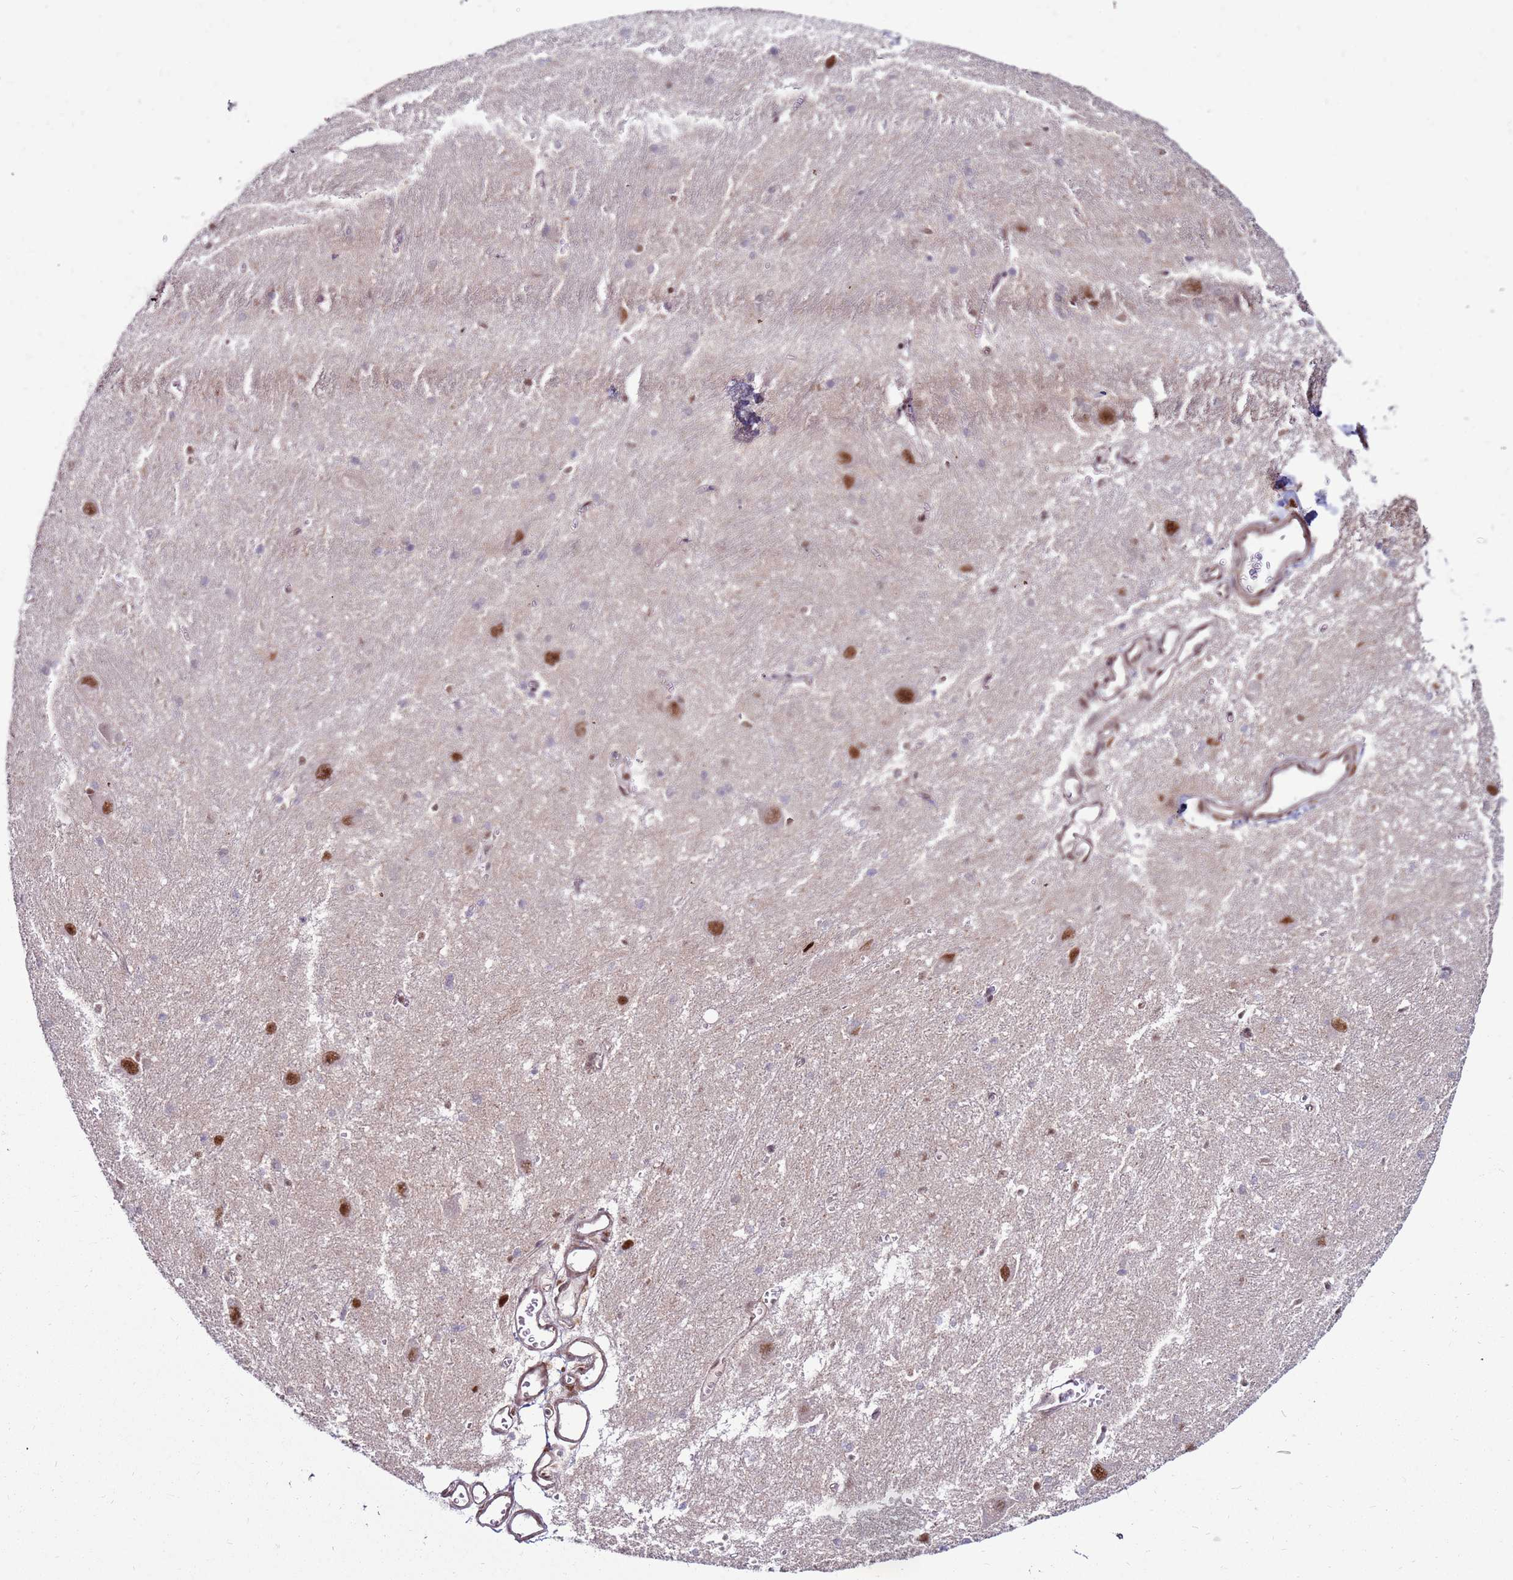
{"staining": {"intensity": "weak", "quantity": "25%-75%", "location": "nuclear"}, "tissue": "caudate", "cell_type": "Glial cells", "image_type": "normal", "snomed": [{"axis": "morphology", "description": "Normal tissue, NOS"}, {"axis": "topography", "description": "Lateral ventricle wall"}], "caption": "A brown stain shows weak nuclear positivity of a protein in glial cells of unremarkable human caudate. The staining was performed using DAB (3,3'-diaminobenzidine) to visualize the protein expression in brown, while the nuclei were stained in blue with hematoxylin (Magnification: 20x).", "gene": "KPNA4", "patient": {"sex": "male", "age": 37}}